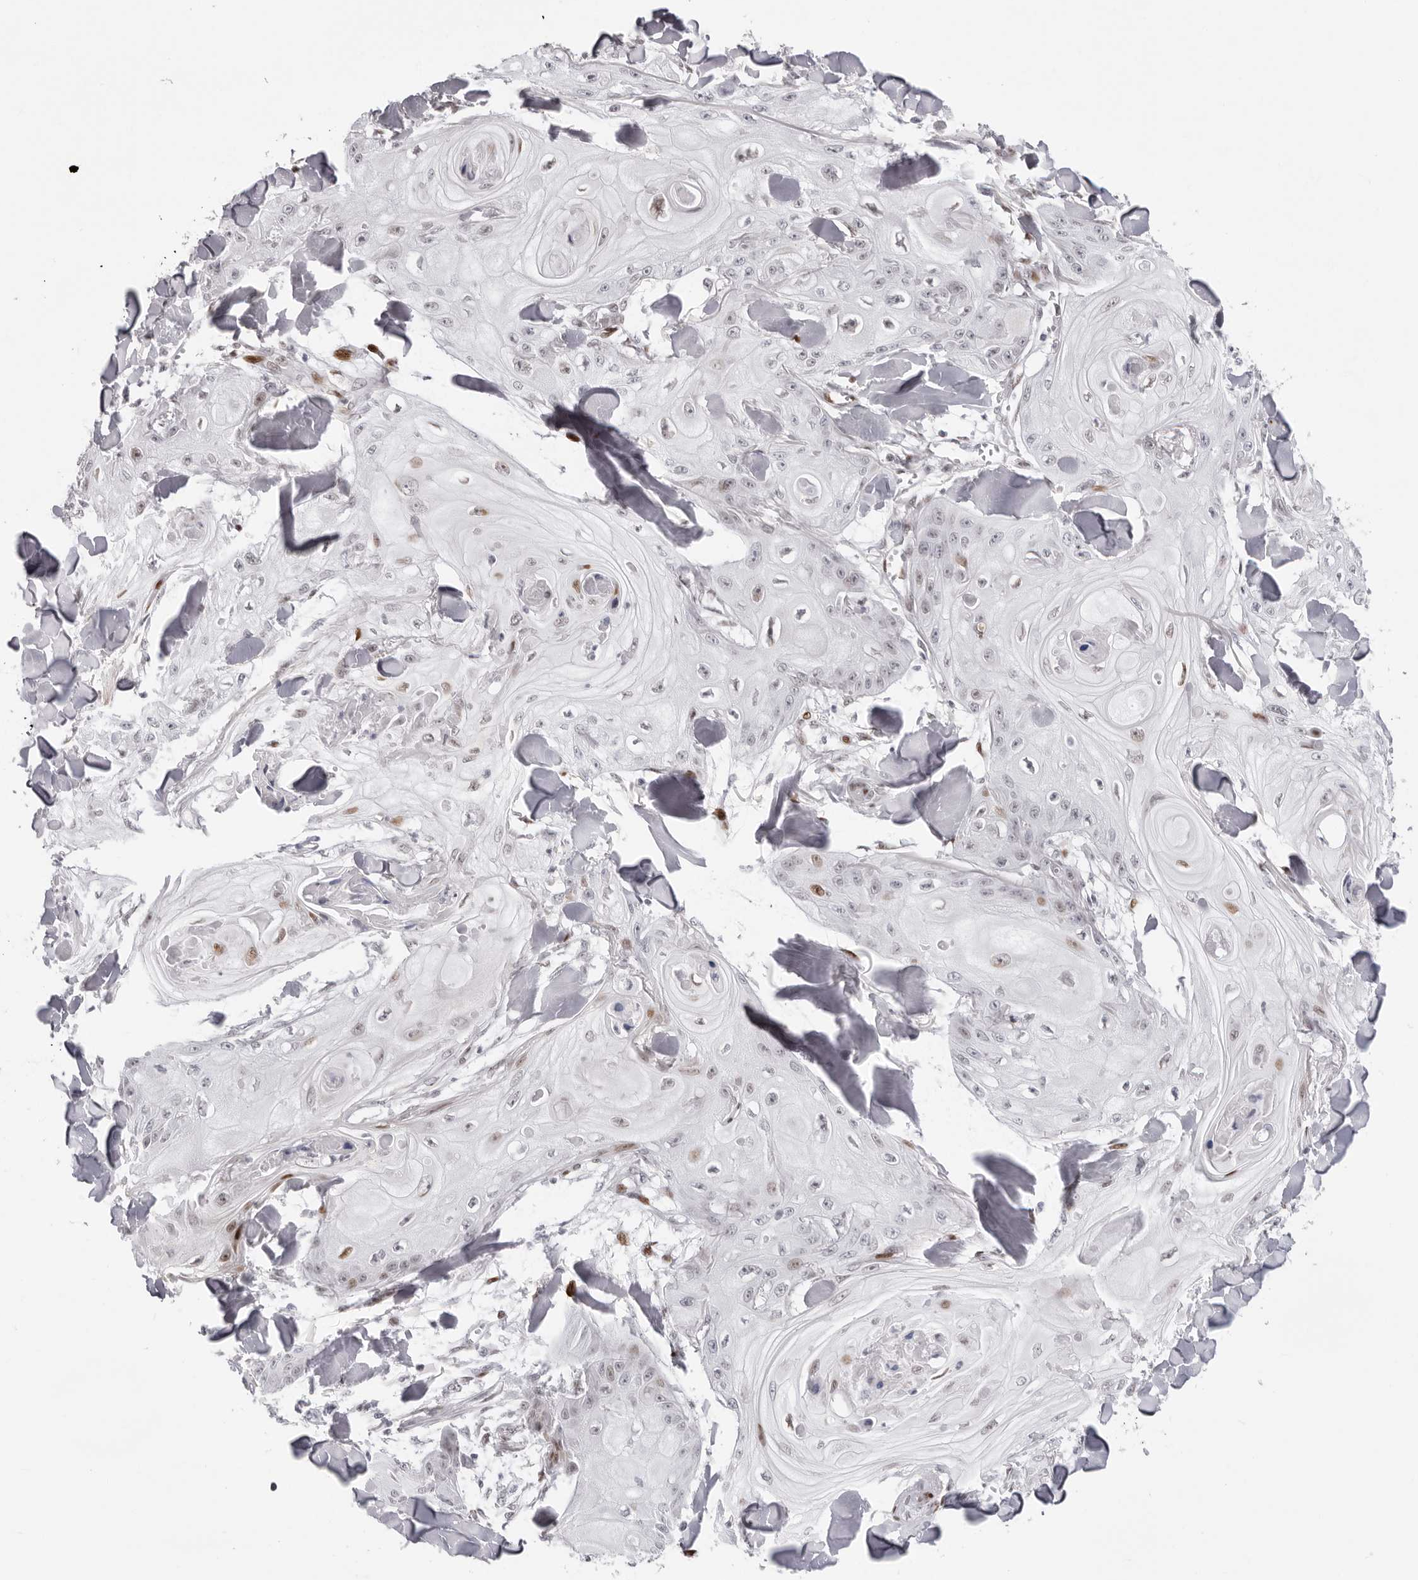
{"staining": {"intensity": "moderate", "quantity": "<25%", "location": "nuclear"}, "tissue": "skin cancer", "cell_type": "Tumor cells", "image_type": "cancer", "snomed": [{"axis": "morphology", "description": "Squamous cell carcinoma, NOS"}, {"axis": "topography", "description": "Skin"}], "caption": "Tumor cells exhibit moderate nuclear expression in about <25% of cells in skin squamous cell carcinoma. (DAB IHC with brightfield microscopy, high magnification).", "gene": "NTPCR", "patient": {"sex": "male", "age": 74}}